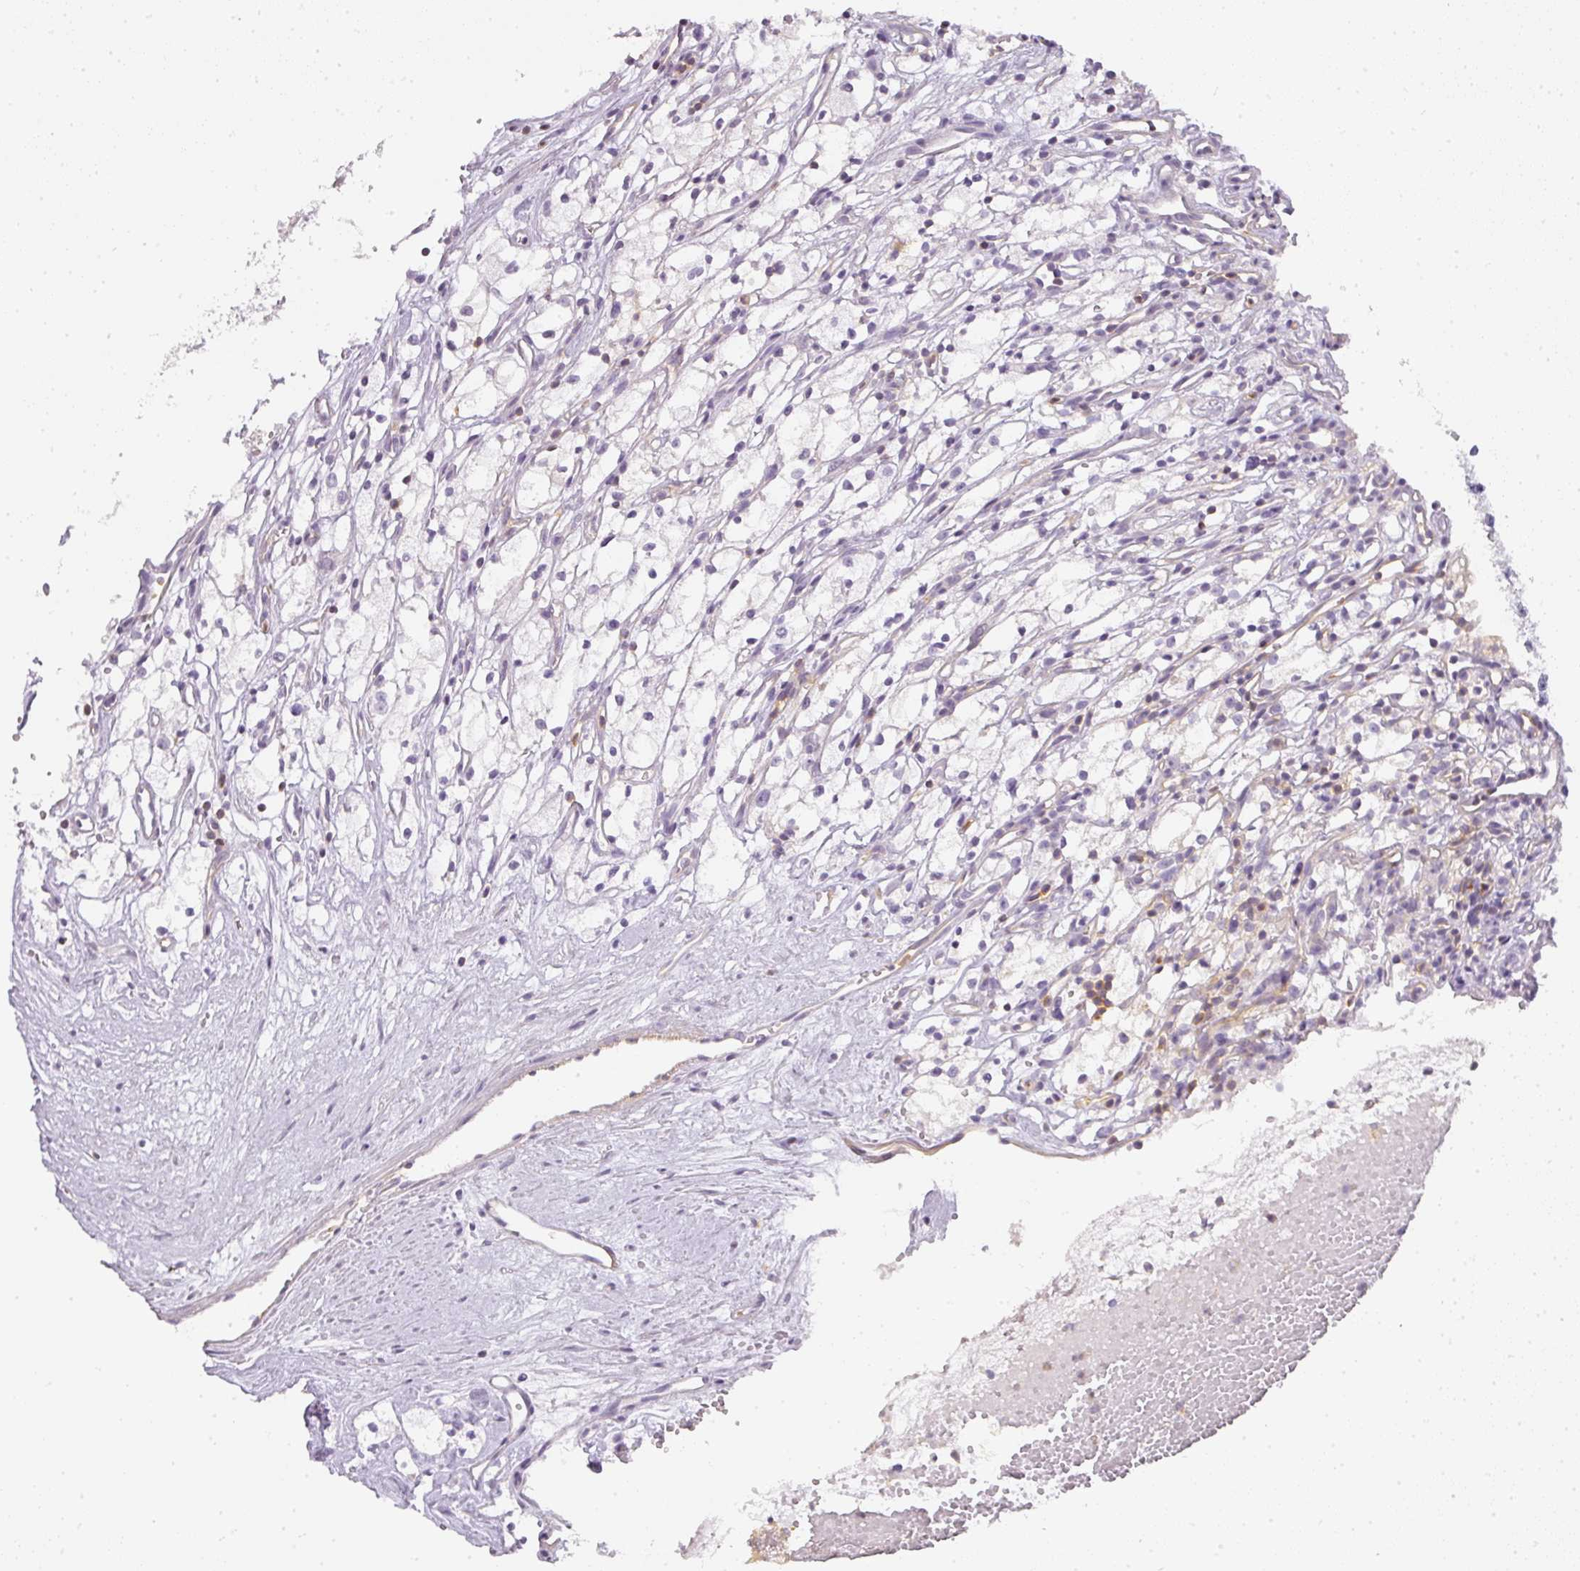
{"staining": {"intensity": "negative", "quantity": "none", "location": "none"}, "tissue": "renal cancer", "cell_type": "Tumor cells", "image_type": "cancer", "snomed": [{"axis": "morphology", "description": "Adenocarcinoma, NOS"}, {"axis": "topography", "description": "Kidney"}], "caption": "This is a photomicrograph of IHC staining of renal adenocarcinoma, which shows no expression in tumor cells.", "gene": "TMEM42", "patient": {"sex": "male", "age": 59}}